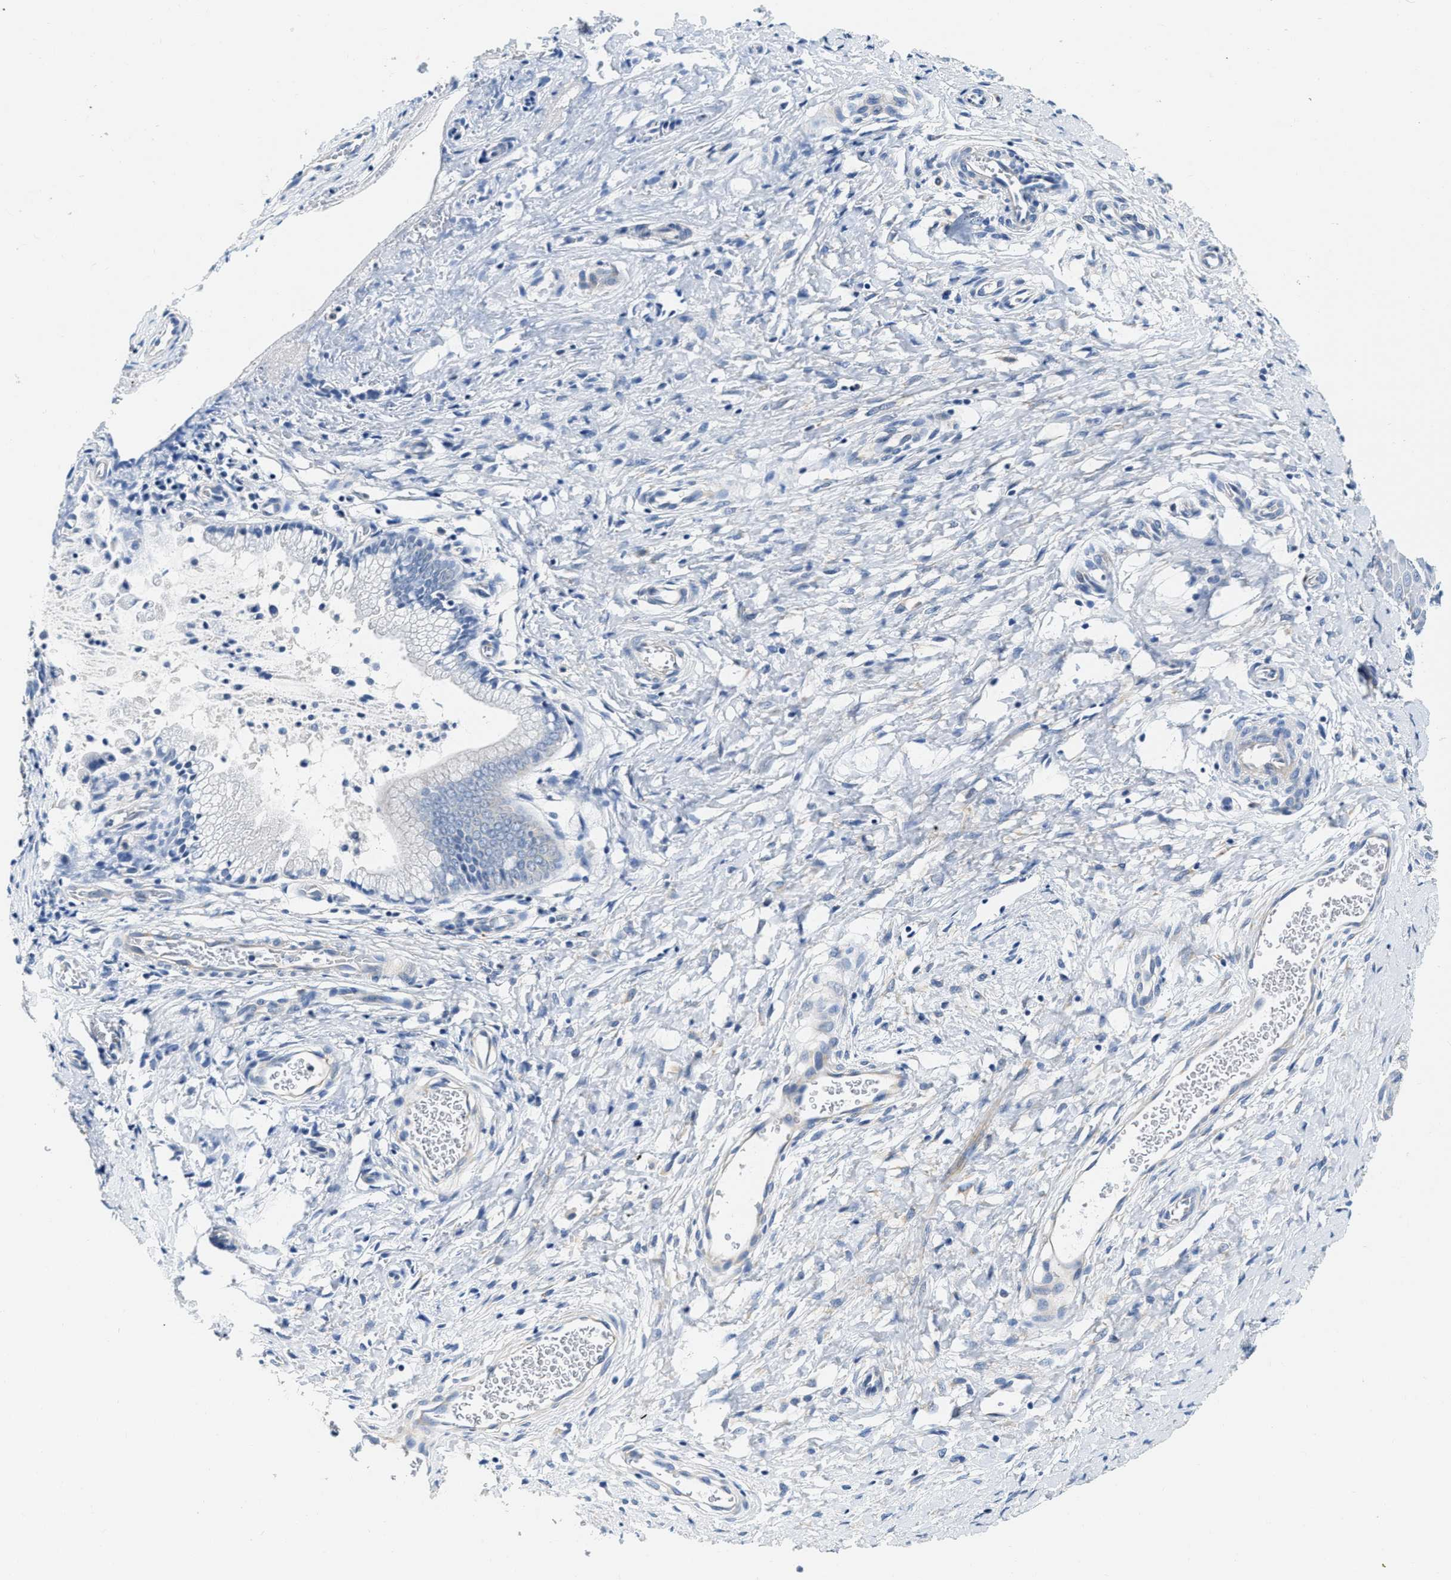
{"staining": {"intensity": "negative", "quantity": "none", "location": "none"}, "tissue": "cervix", "cell_type": "Glandular cells", "image_type": "normal", "snomed": [{"axis": "morphology", "description": "Normal tissue, NOS"}, {"axis": "topography", "description": "Cervix"}], "caption": "High power microscopy histopathology image of an immunohistochemistry (IHC) image of unremarkable cervix, revealing no significant positivity in glandular cells. (DAB IHC with hematoxylin counter stain).", "gene": "EIF2AK2", "patient": {"sex": "female", "age": 55}}